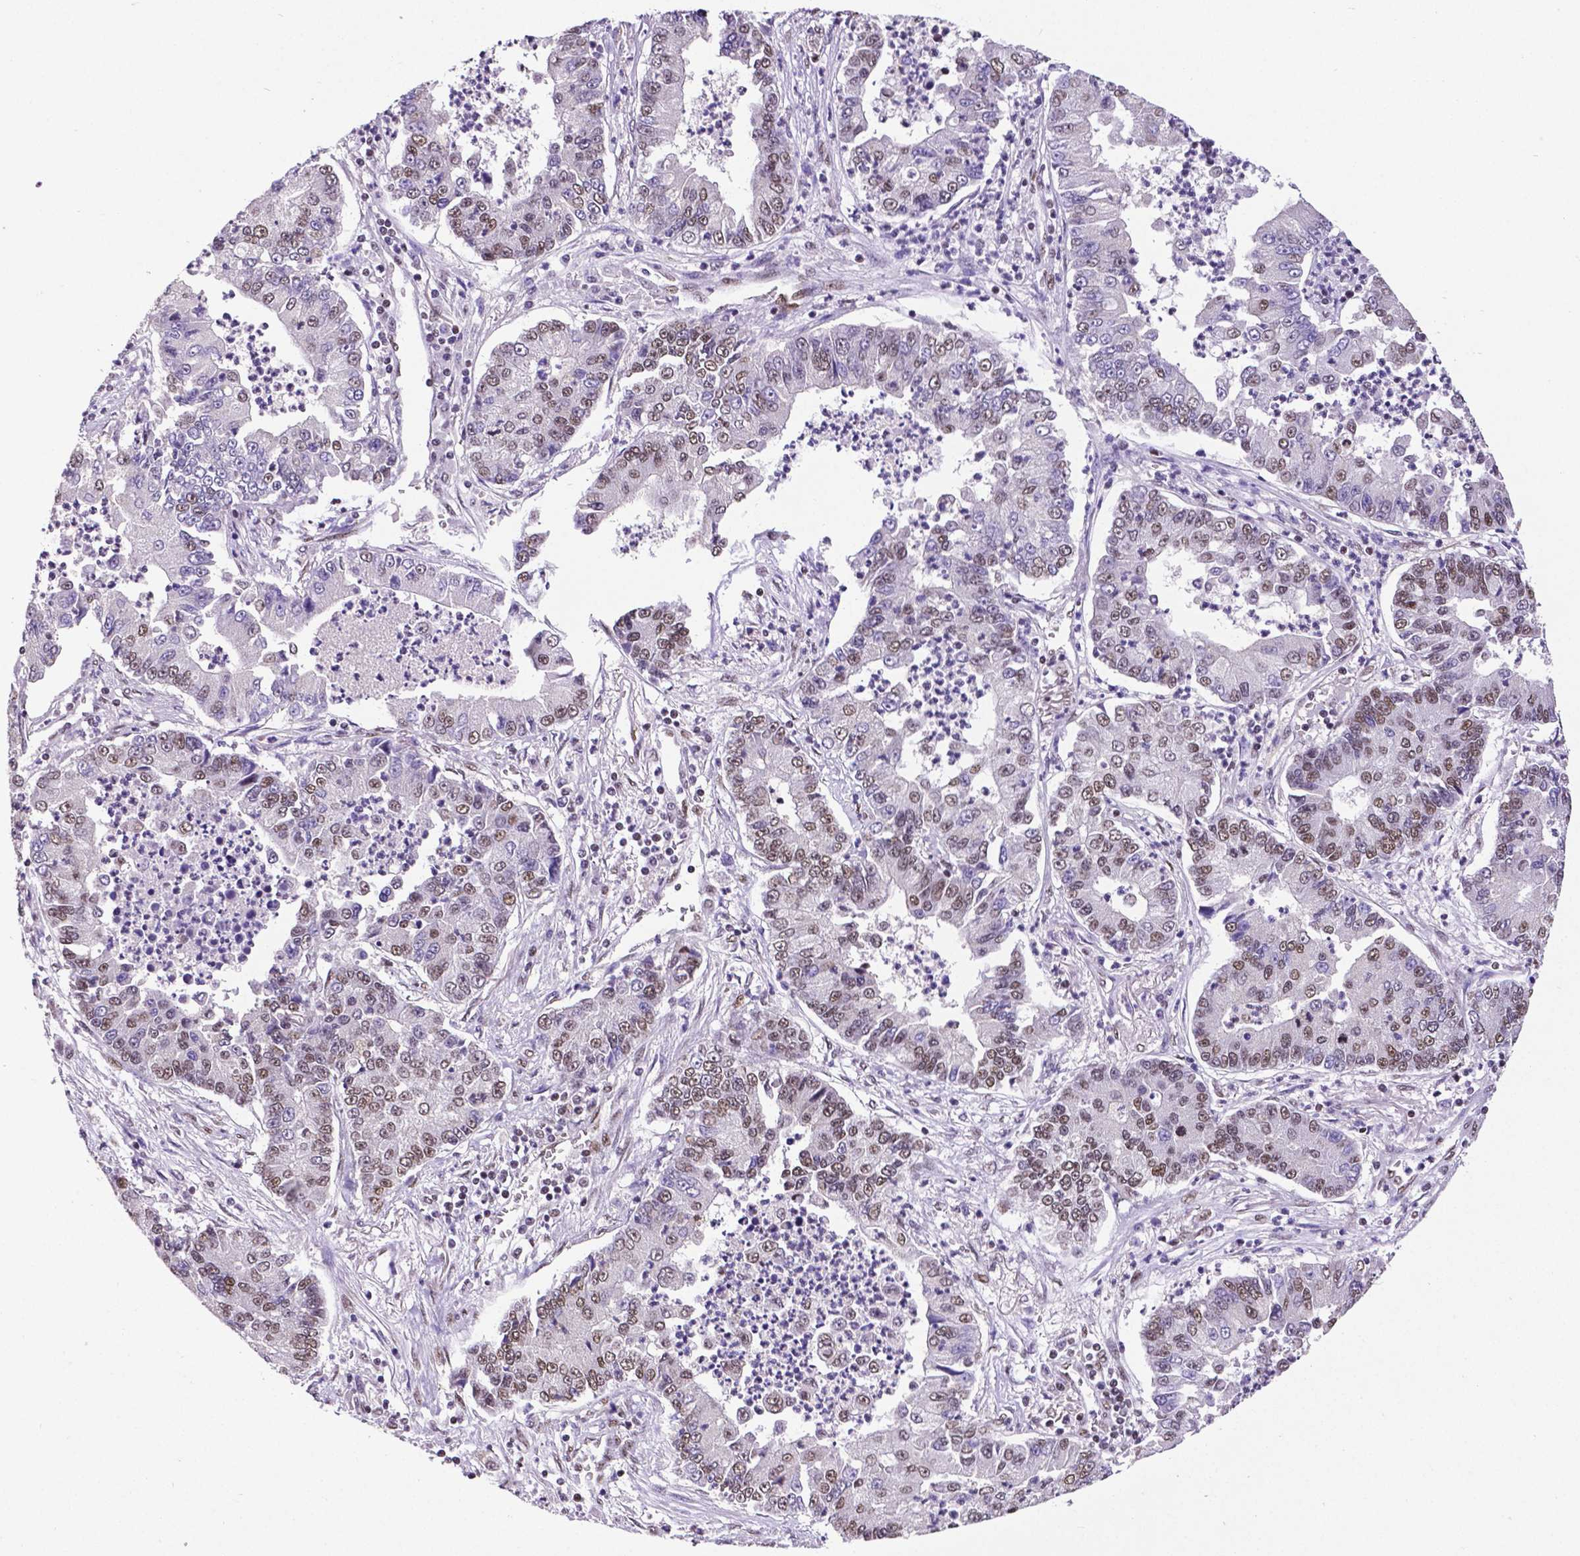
{"staining": {"intensity": "moderate", "quantity": ">75%", "location": "nuclear"}, "tissue": "lung cancer", "cell_type": "Tumor cells", "image_type": "cancer", "snomed": [{"axis": "morphology", "description": "Adenocarcinoma, NOS"}, {"axis": "topography", "description": "Lung"}], "caption": "High-power microscopy captured an immunohistochemistry histopathology image of lung cancer, revealing moderate nuclear positivity in about >75% of tumor cells.", "gene": "REST", "patient": {"sex": "female", "age": 57}}